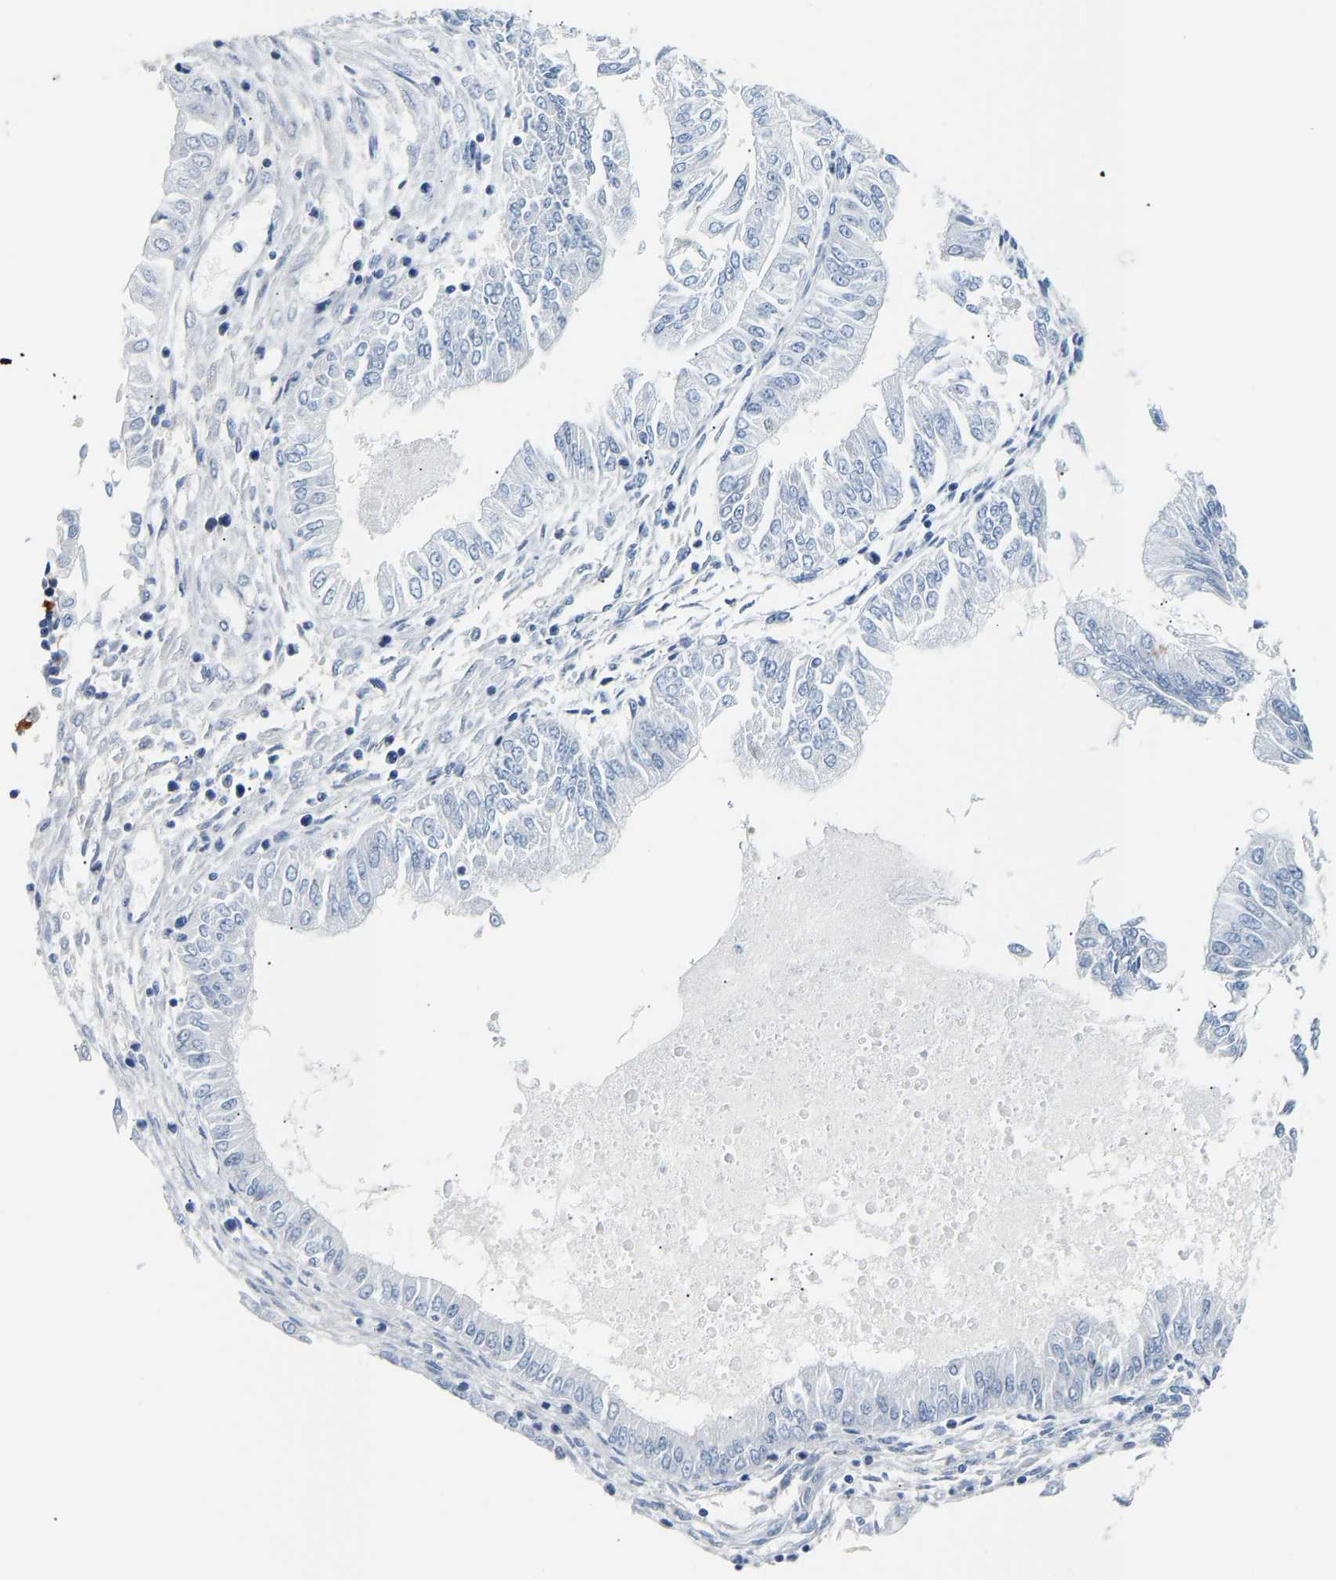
{"staining": {"intensity": "negative", "quantity": "none", "location": "none"}, "tissue": "endometrial cancer", "cell_type": "Tumor cells", "image_type": "cancer", "snomed": [{"axis": "morphology", "description": "Adenocarcinoma, NOS"}, {"axis": "topography", "description": "Endometrium"}], "caption": "Immunohistochemistry (IHC) image of human adenocarcinoma (endometrial) stained for a protein (brown), which reveals no staining in tumor cells.", "gene": "PAWR", "patient": {"sex": "female", "age": 53}}